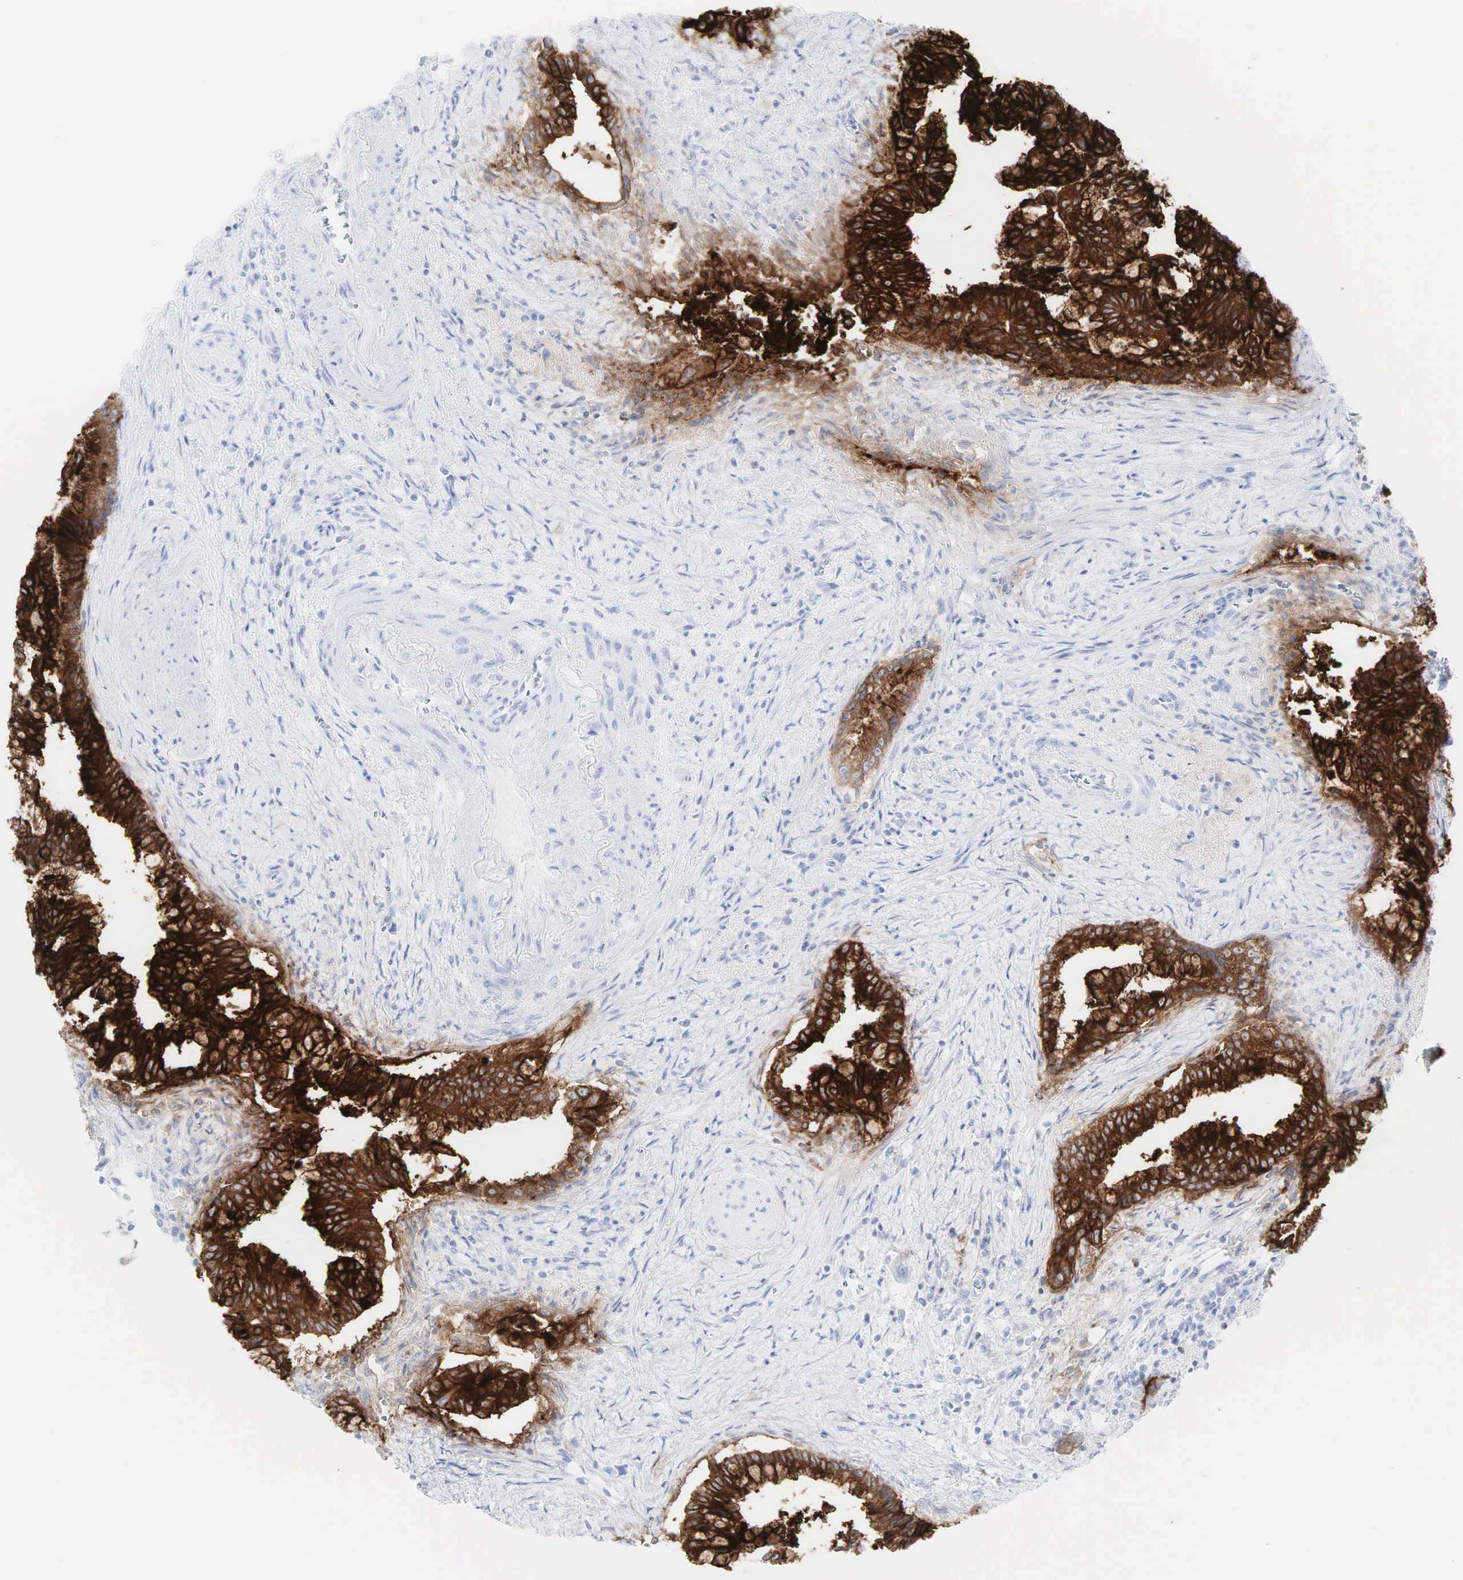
{"staining": {"intensity": "strong", "quantity": ">75%", "location": "cytoplasmic/membranous"}, "tissue": "pancreatic cancer", "cell_type": "Tumor cells", "image_type": "cancer", "snomed": [{"axis": "morphology", "description": "Adenocarcinoma, NOS"}, {"axis": "topography", "description": "Pancreas"}], "caption": "Protein staining by IHC exhibits strong cytoplasmic/membranous expression in approximately >75% of tumor cells in adenocarcinoma (pancreatic).", "gene": "CEACAM5", "patient": {"sex": "male", "age": 59}}